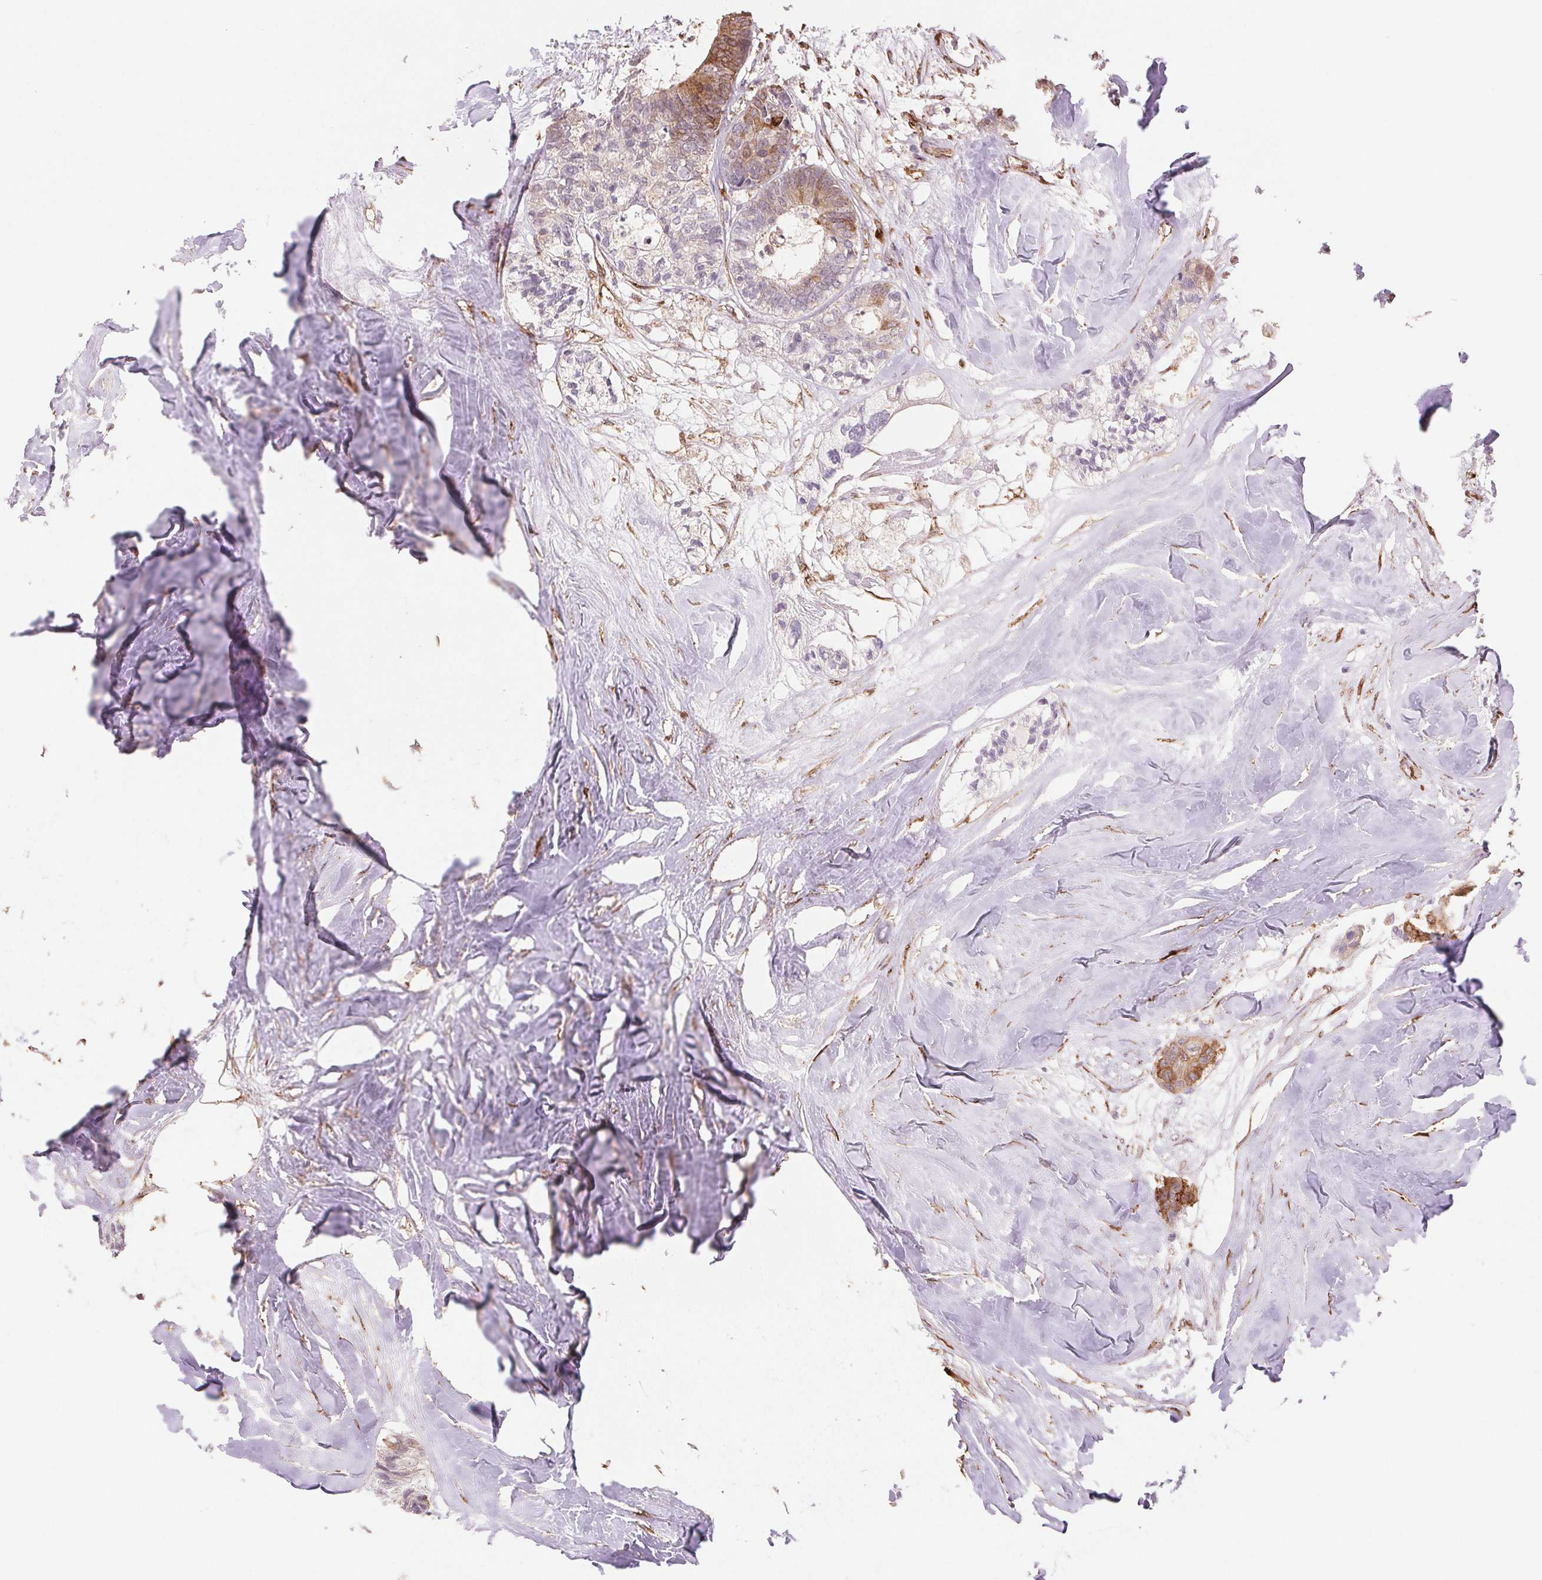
{"staining": {"intensity": "moderate", "quantity": "25%-75%", "location": "cytoplasmic/membranous"}, "tissue": "colorectal cancer", "cell_type": "Tumor cells", "image_type": "cancer", "snomed": [{"axis": "morphology", "description": "Adenocarcinoma, NOS"}, {"axis": "topography", "description": "Colon"}, {"axis": "topography", "description": "Rectum"}], "caption": "Tumor cells reveal moderate cytoplasmic/membranous positivity in approximately 25%-75% of cells in adenocarcinoma (colorectal). Using DAB (3,3'-diaminobenzidine) (brown) and hematoxylin (blue) stains, captured at high magnification using brightfield microscopy.", "gene": "FKBP10", "patient": {"sex": "male", "age": 57}}